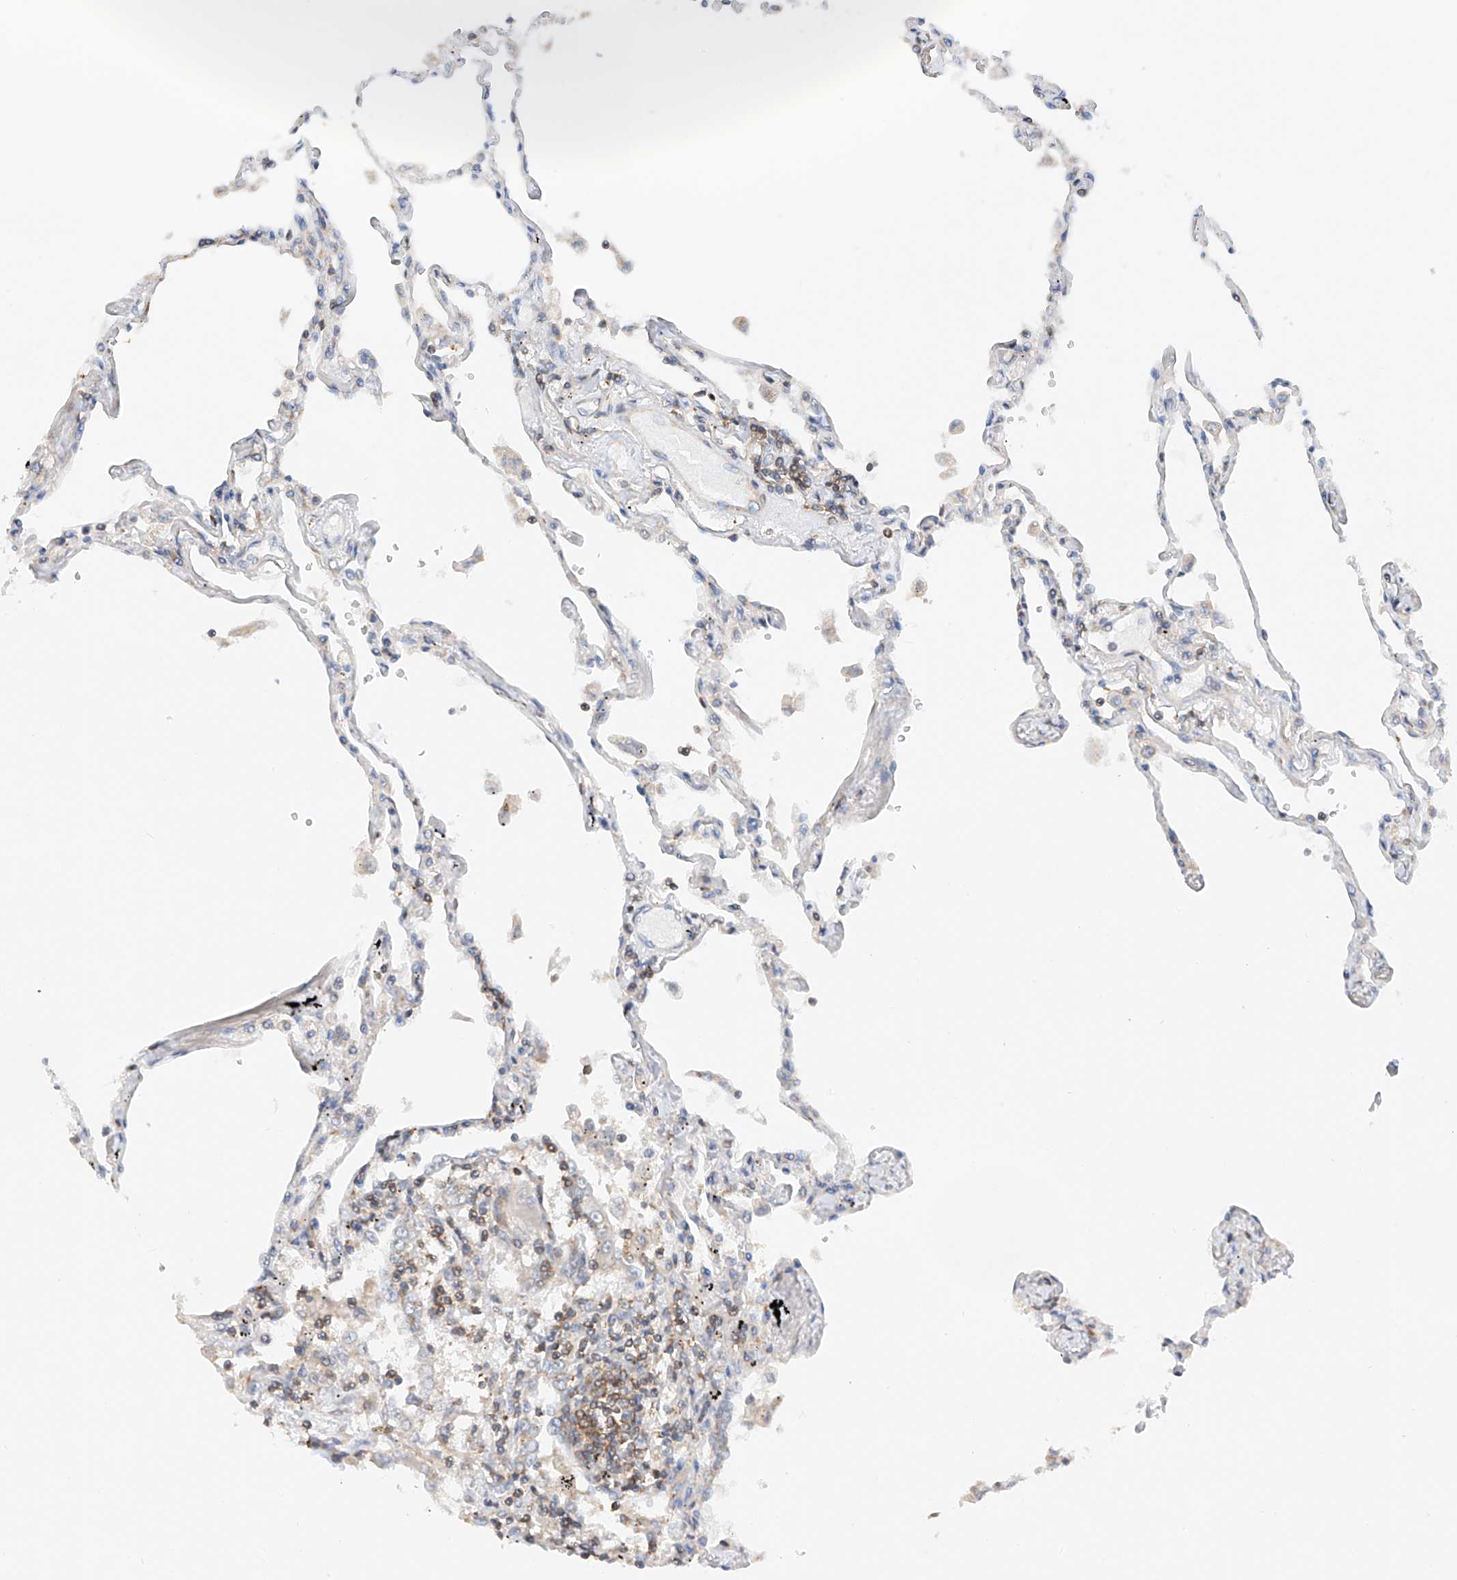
{"staining": {"intensity": "moderate", "quantity": "<25%", "location": "cytoplasmic/membranous"}, "tissue": "lung", "cell_type": "Alveolar cells", "image_type": "normal", "snomed": [{"axis": "morphology", "description": "Normal tissue, NOS"}, {"axis": "topography", "description": "Lung"}], "caption": "The image displays staining of normal lung, revealing moderate cytoplasmic/membranous protein positivity (brown color) within alveolar cells. (DAB (3,3'-diaminobenzidine) = brown stain, brightfield microscopy at high magnification).", "gene": "MFN2", "patient": {"sex": "female", "age": 67}}